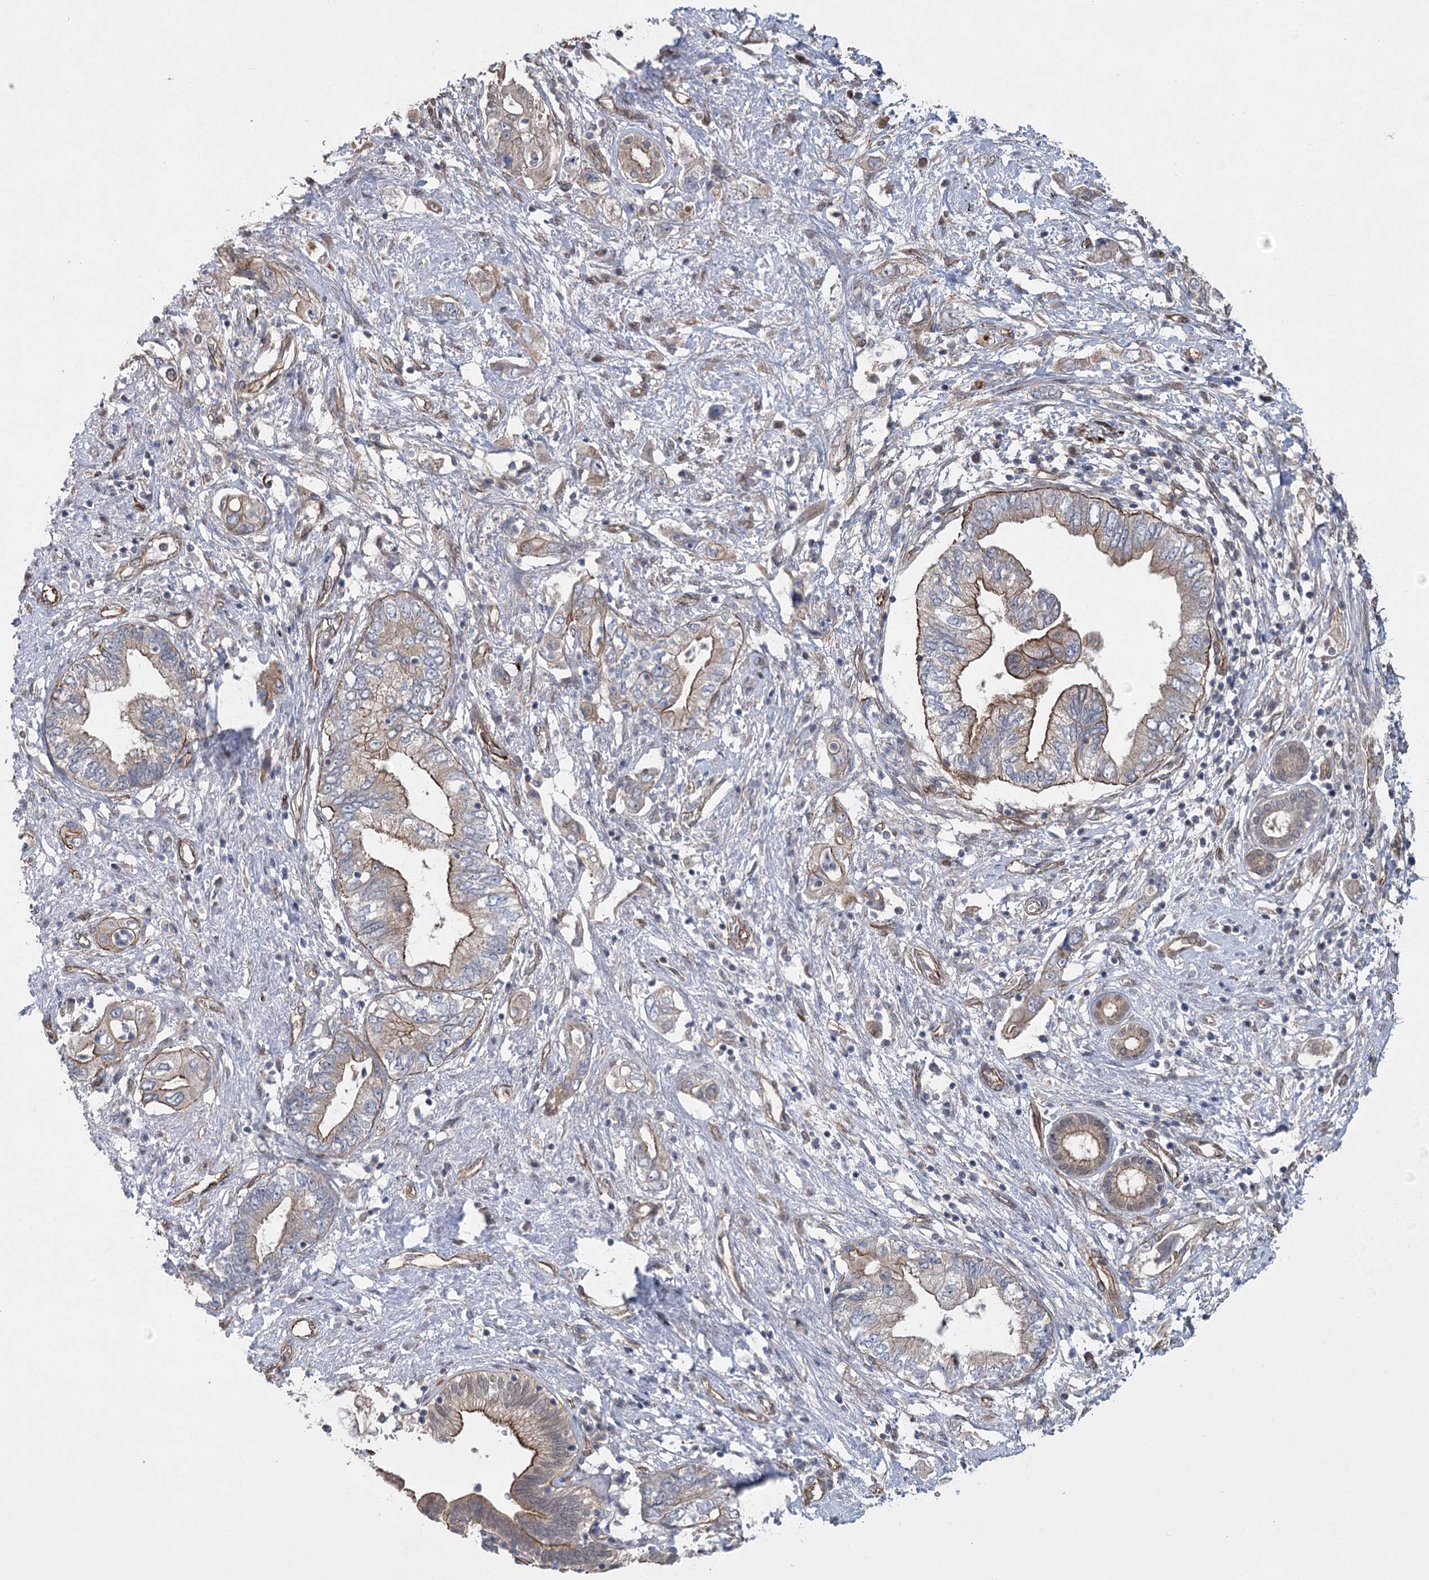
{"staining": {"intensity": "moderate", "quantity": "25%-75%", "location": "cytoplasmic/membranous"}, "tissue": "pancreatic cancer", "cell_type": "Tumor cells", "image_type": "cancer", "snomed": [{"axis": "morphology", "description": "Adenocarcinoma, NOS"}, {"axis": "topography", "description": "Pancreas"}], "caption": "Protein expression analysis of human adenocarcinoma (pancreatic) reveals moderate cytoplasmic/membranous positivity in approximately 25%-75% of tumor cells. (Brightfield microscopy of DAB IHC at high magnification).", "gene": "RWDD4", "patient": {"sex": "female", "age": 73}}